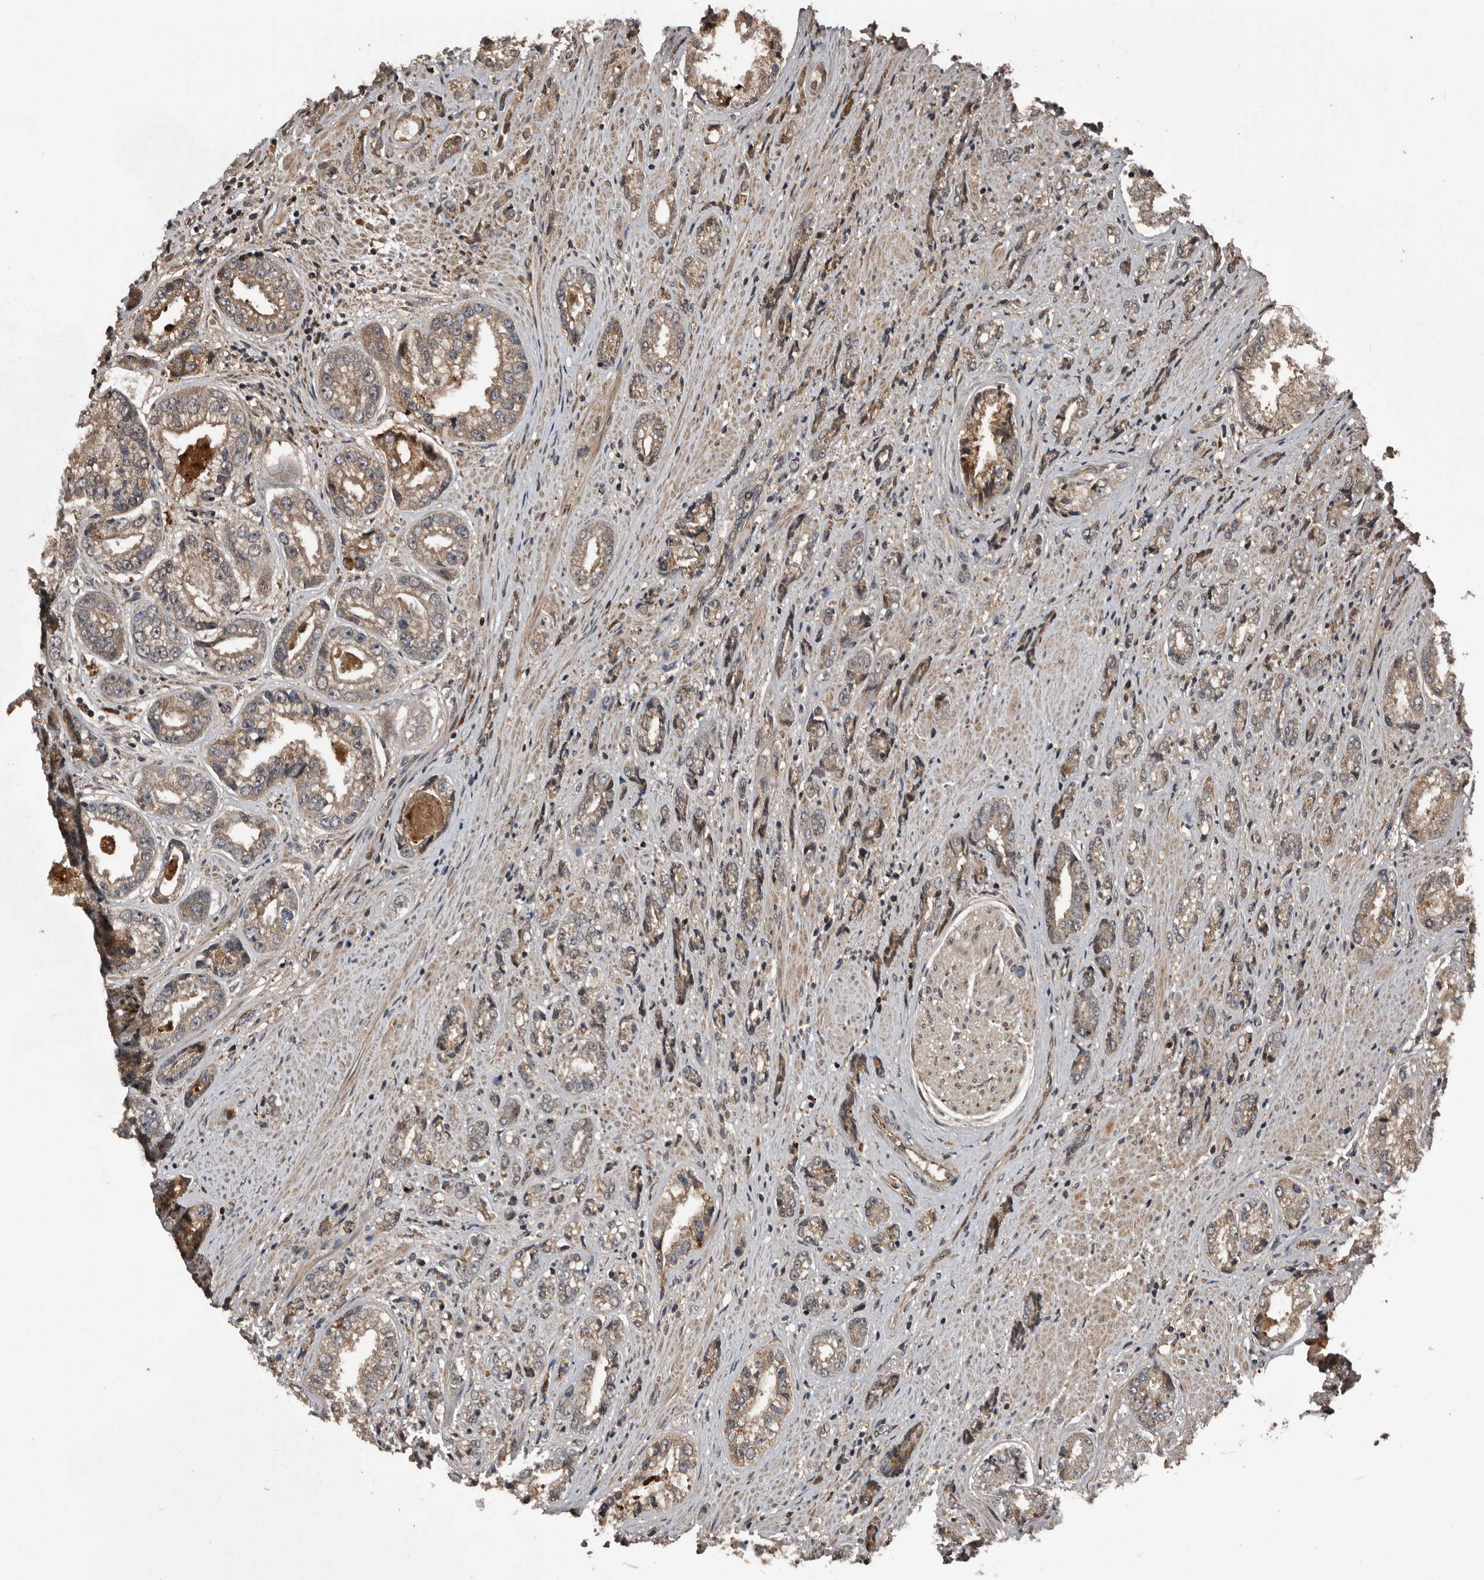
{"staining": {"intensity": "weak", "quantity": "25%-75%", "location": "cytoplasmic/membranous"}, "tissue": "prostate cancer", "cell_type": "Tumor cells", "image_type": "cancer", "snomed": [{"axis": "morphology", "description": "Adenocarcinoma, High grade"}, {"axis": "topography", "description": "Prostate"}], "caption": "The photomicrograph displays immunohistochemical staining of prostate high-grade adenocarcinoma. There is weak cytoplasmic/membranous expression is appreciated in approximately 25%-75% of tumor cells.", "gene": "SERTAD4", "patient": {"sex": "male", "age": 61}}